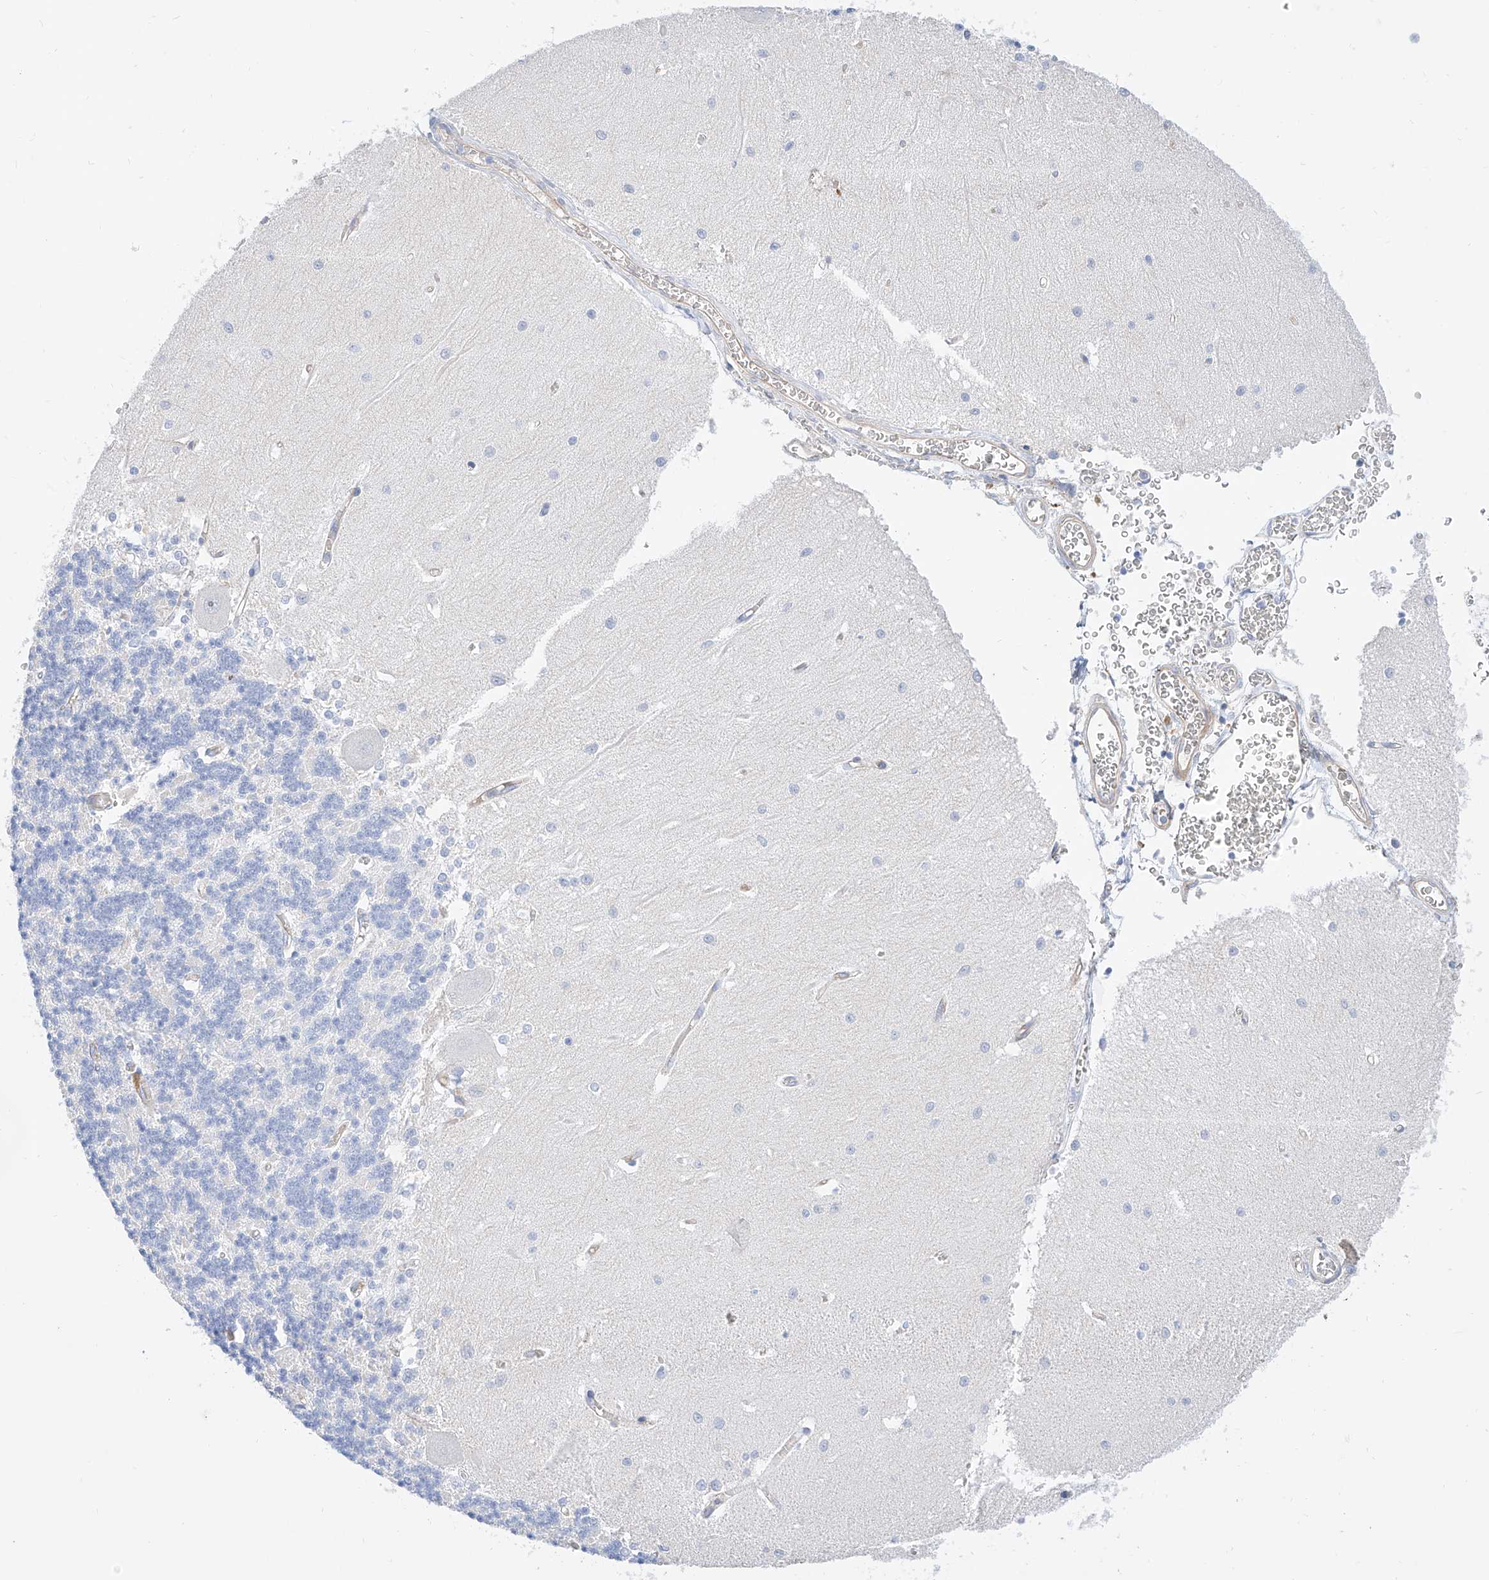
{"staining": {"intensity": "negative", "quantity": "none", "location": "none"}, "tissue": "cerebellum", "cell_type": "Cells in granular layer", "image_type": "normal", "snomed": [{"axis": "morphology", "description": "Normal tissue, NOS"}, {"axis": "topography", "description": "Cerebellum"}], "caption": "Photomicrograph shows no protein expression in cells in granular layer of benign cerebellum.", "gene": "SBSPON", "patient": {"sex": "male", "age": 37}}